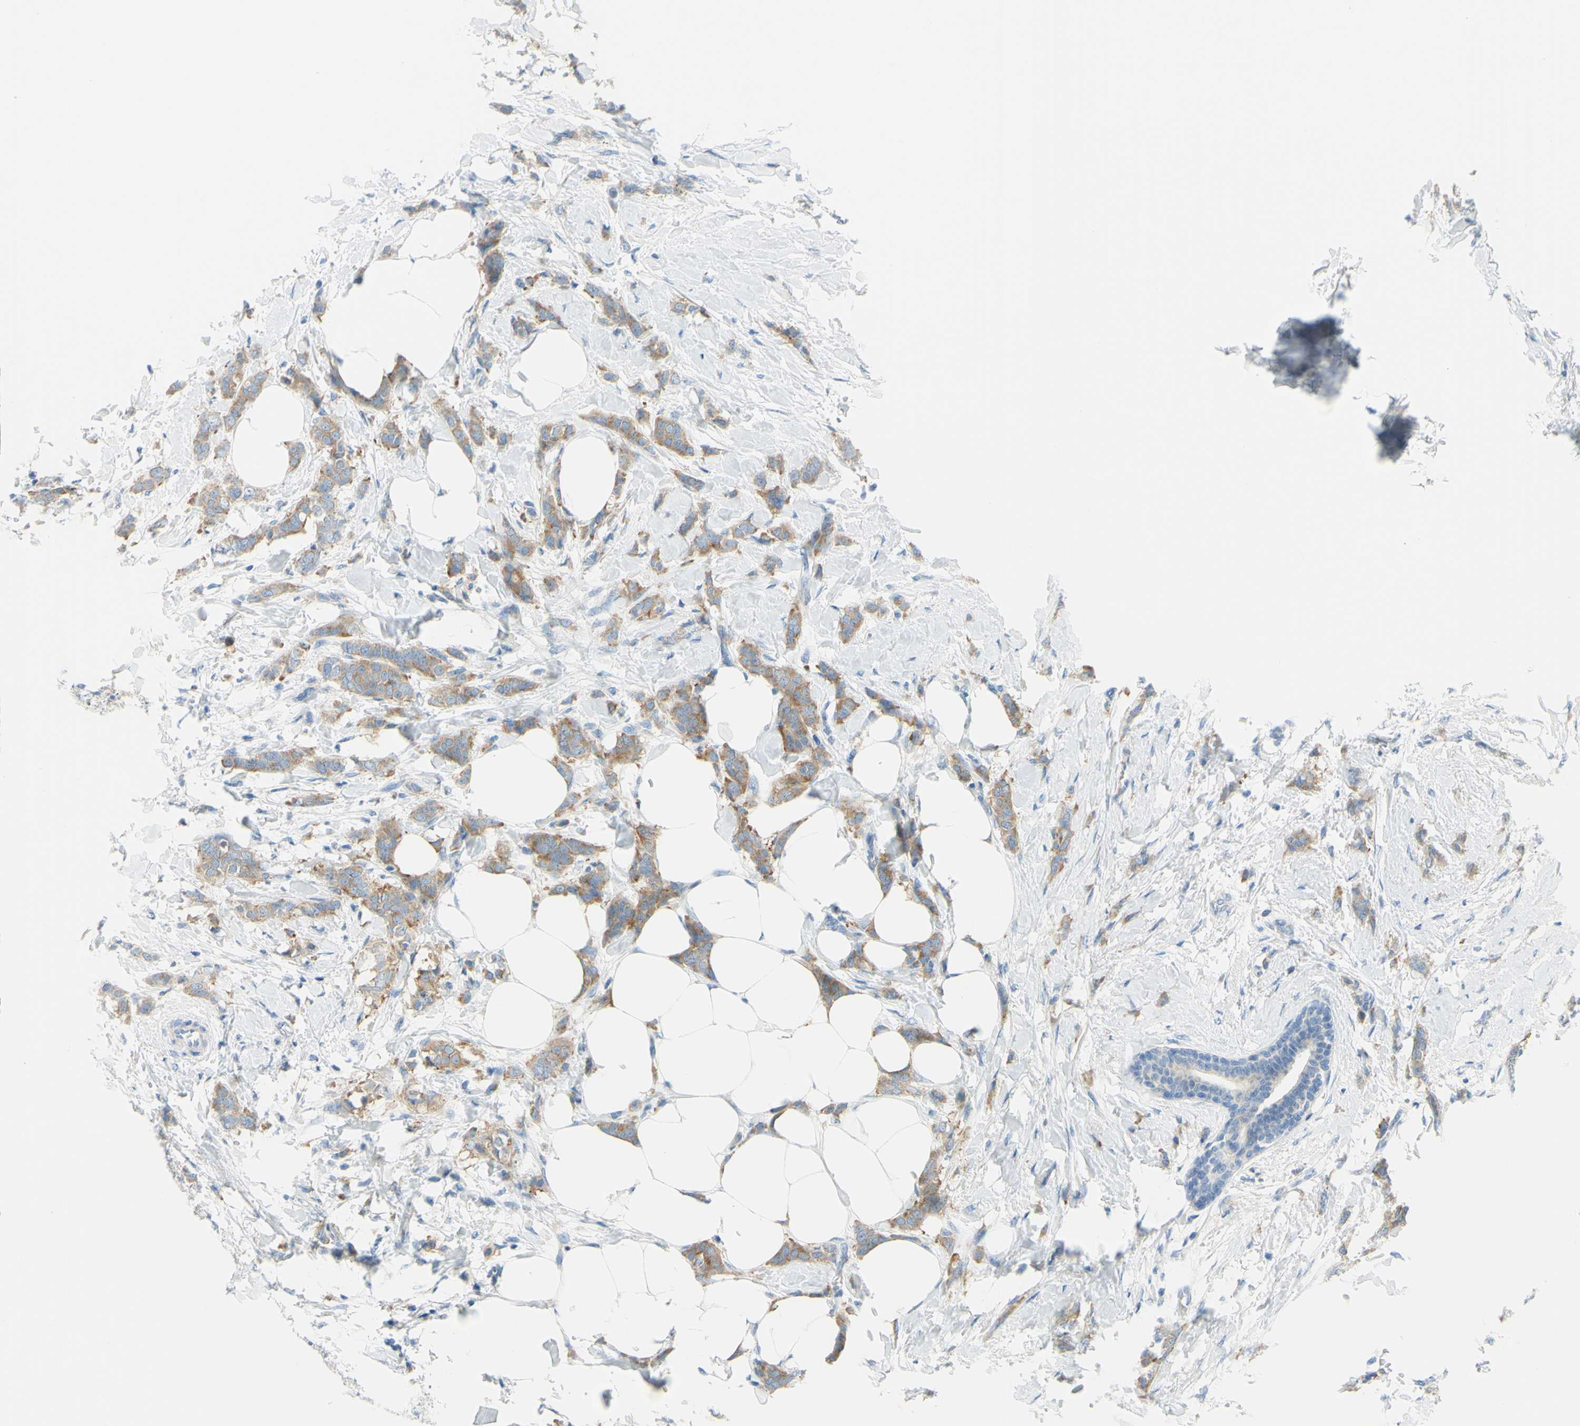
{"staining": {"intensity": "moderate", "quantity": ">75%", "location": "cytoplasmic/membranous"}, "tissue": "breast cancer", "cell_type": "Tumor cells", "image_type": "cancer", "snomed": [{"axis": "morphology", "description": "Lobular carcinoma, in situ"}, {"axis": "morphology", "description": "Lobular carcinoma"}, {"axis": "topography", "description": "Breast"}], "caption": "The photomicrograph exhibits staining of breast lobular carcinoma, revealing moderate cytoplasmic/membranous protein staining (brown color) within tumor cells.", "gene": "FRMD4B", "patient": {"sex": "female", "age": 41}}